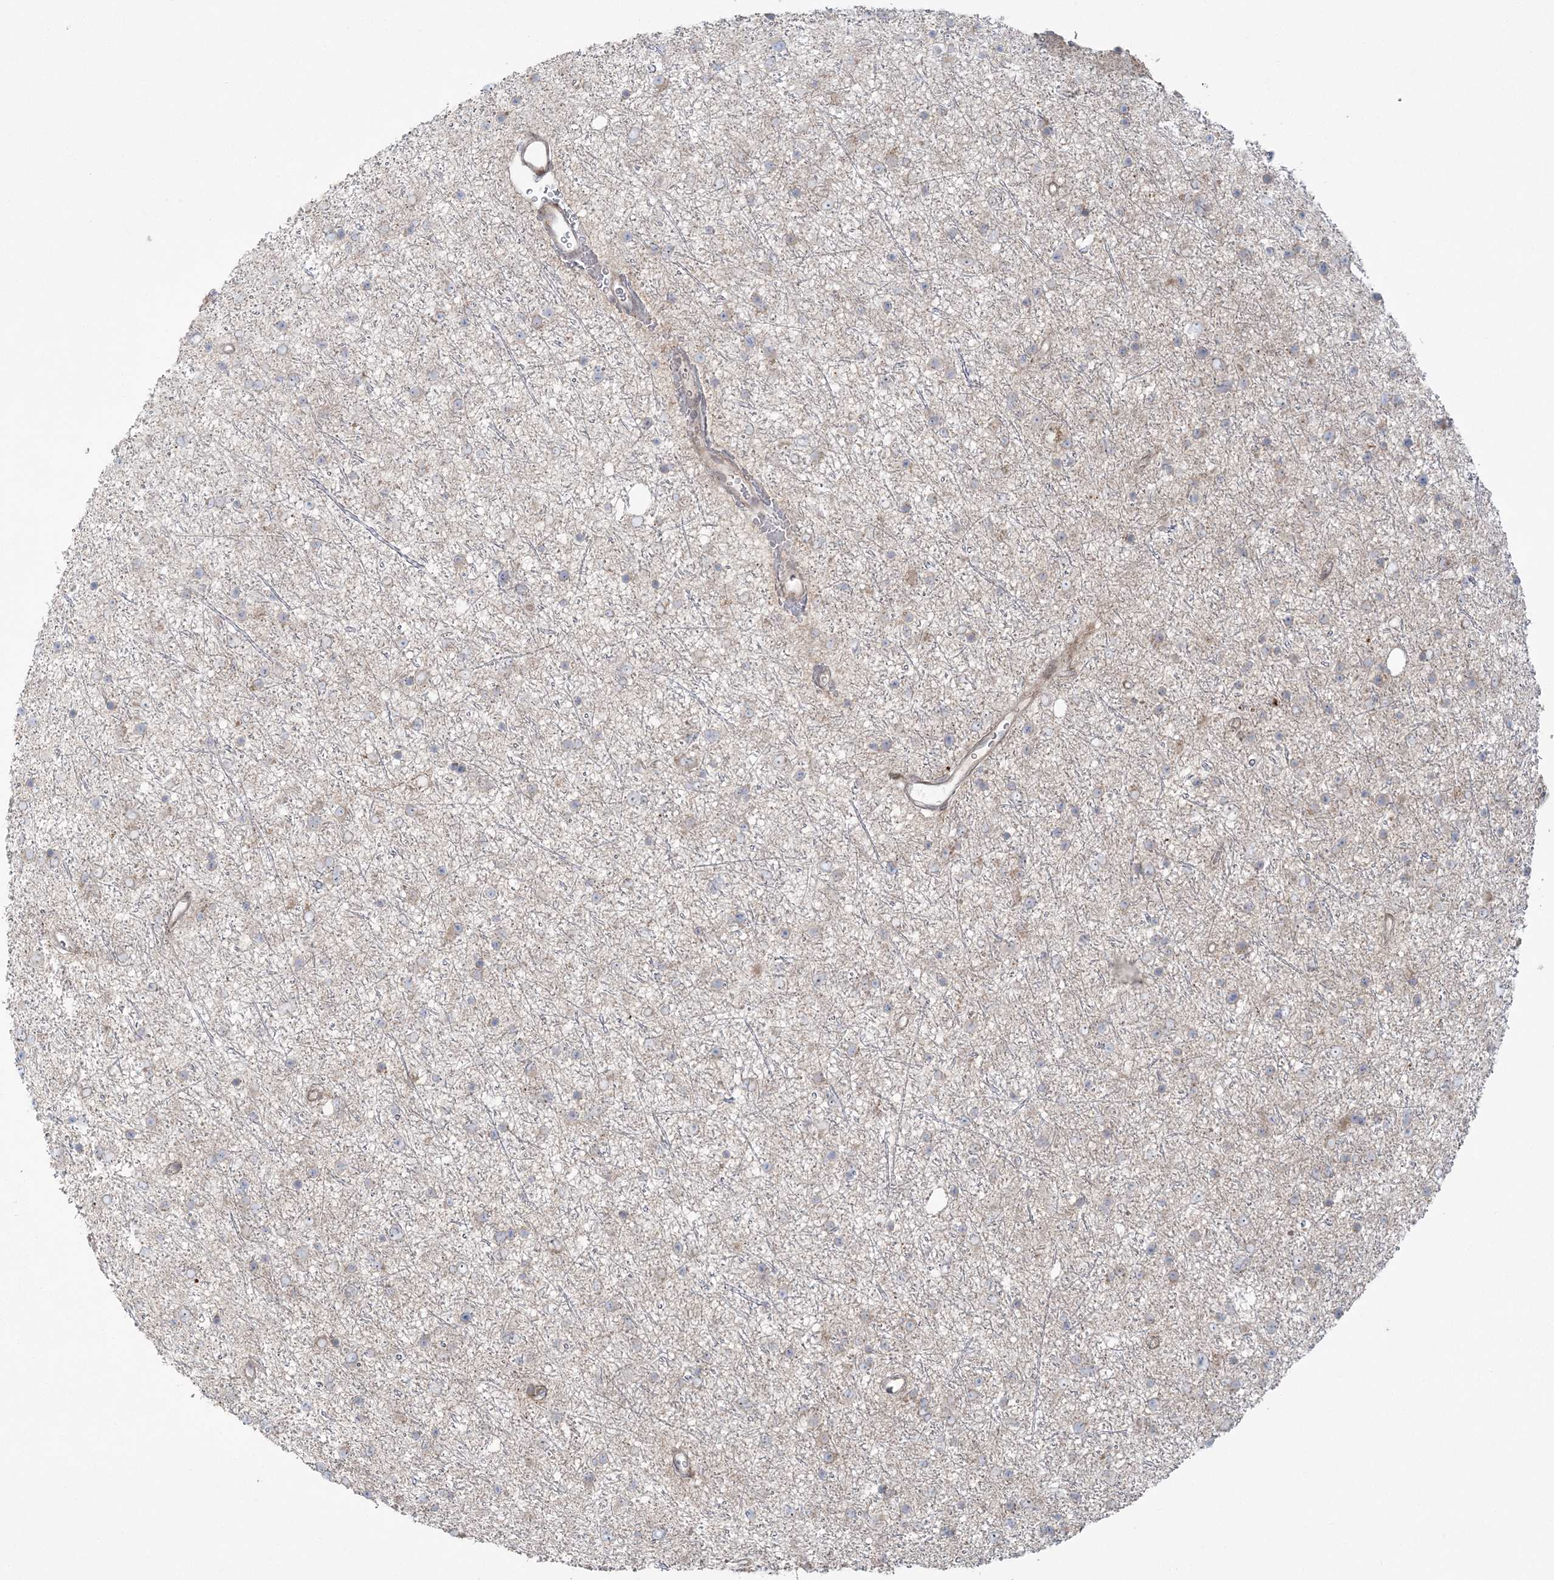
{"staining": {"intensity": "weak", "quantity": "<25%", "location": "cytoplasmic/membranous"}, "tissue": "glioma", "cell_type": "Tumor cells", "image_type": "cancer", "snomed": [{"axis": "morphology", "description": "Glioma, malignant, Low grade"}, {"axis": "topography", "description": "Cerebral cortex"}], "caption": "There is no significant expression in tumor cells of malignant low-grade glioma. Brightfield microscopy of immunohistochemistry stained with DAB (3,3'-diaminobenzidine) (brown) and hematoxylin (blue), captured at high magnification.", "gene": "NUDT9", "patient": {"sex": "female", "age": 39}}